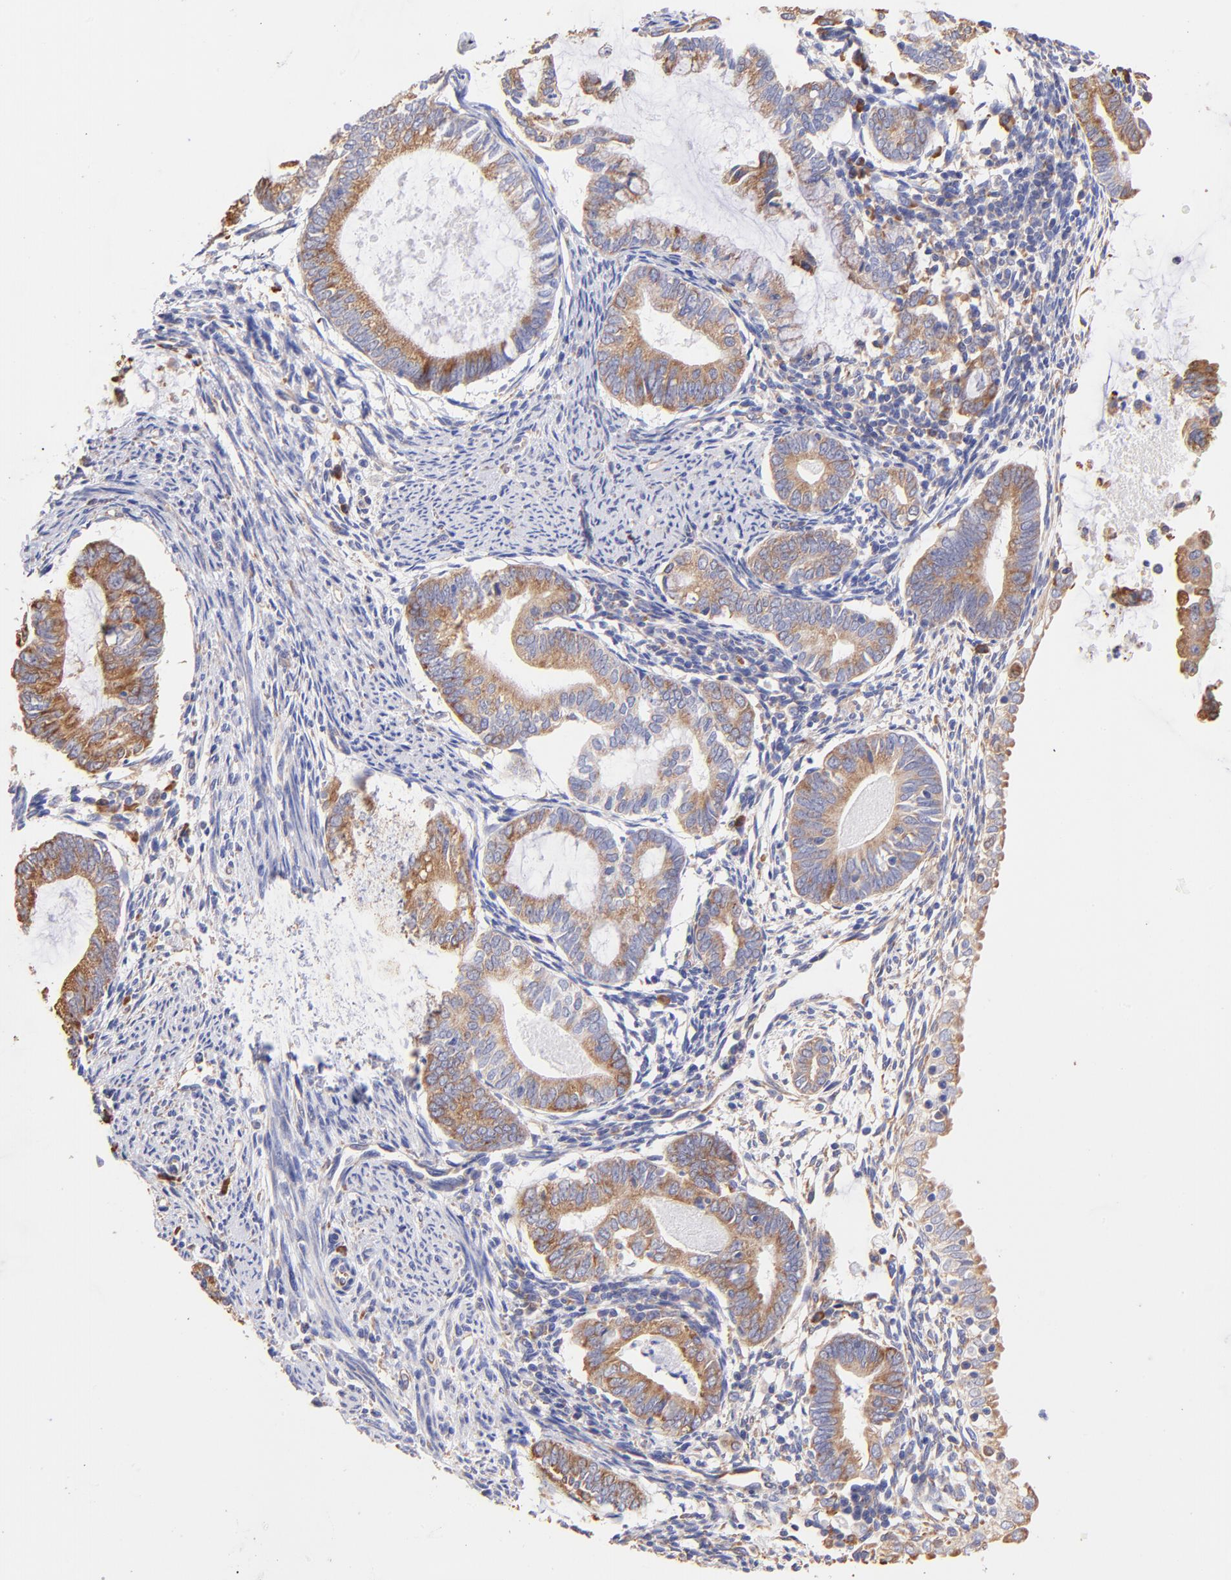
{"staining": {"intensity": "moderate", "quantity": ">75%", "location": "cytoplasmic/membranous"}, "tissue": "endometrial cancer", "cell_type": "Tumor cells", "image_type": "cancer", "snomed": [{"axis": "morphology", "description": "Adenocarcinoma, NOS"}, {"axis": "topography", "description": "Endometrium"}], "caption": "IHC of human endometrial cancer (adenocarcinoma) displays medium levels of moderate cytoplasmic/membranous staining in about >75% of tumor cells.", "gene": "RPL30", "patient": {"sex": "female", "age": 63}}